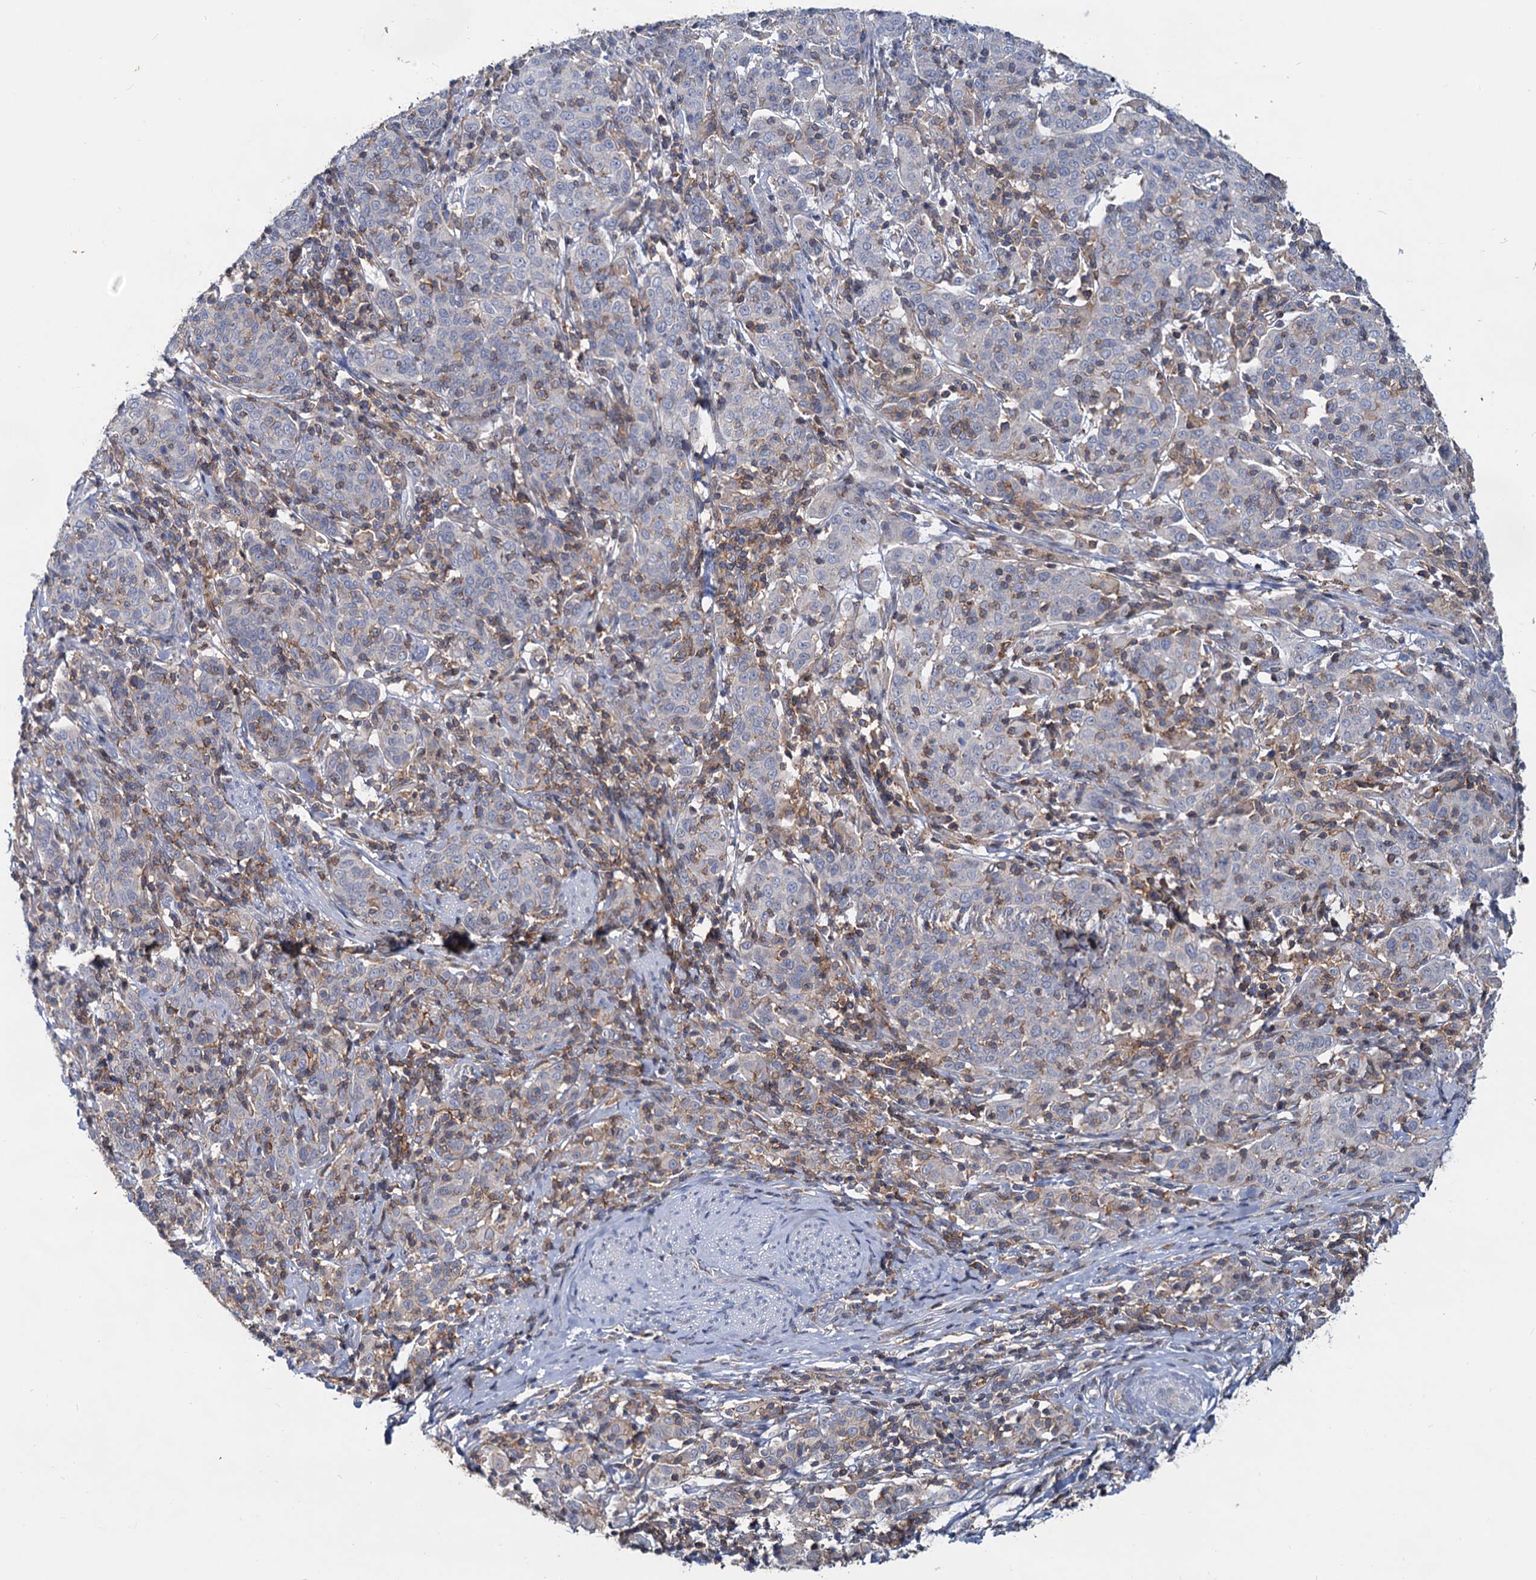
{"staining": {"intensity": "negative", "quantity": "none", "location": "none"}, "tissue": "cervical cancer", "cell_type": "Tumor cells", "image_type": "cancer", "snomed": [{"axis": "morphology", "description": "Squamous cell carcinoma, NOS"}, {"axis": "topography", "description": "Cervix"}], "caption": "Immunohistochemical staining of cervical squamous cell carcinoma displays no significant positivity in tumor cells. (Brightfield microscopy of DAB immunohistochemistry at high magnification).", "gene": "LRCH4", "patient": {"sex": "female", "age": 67}}